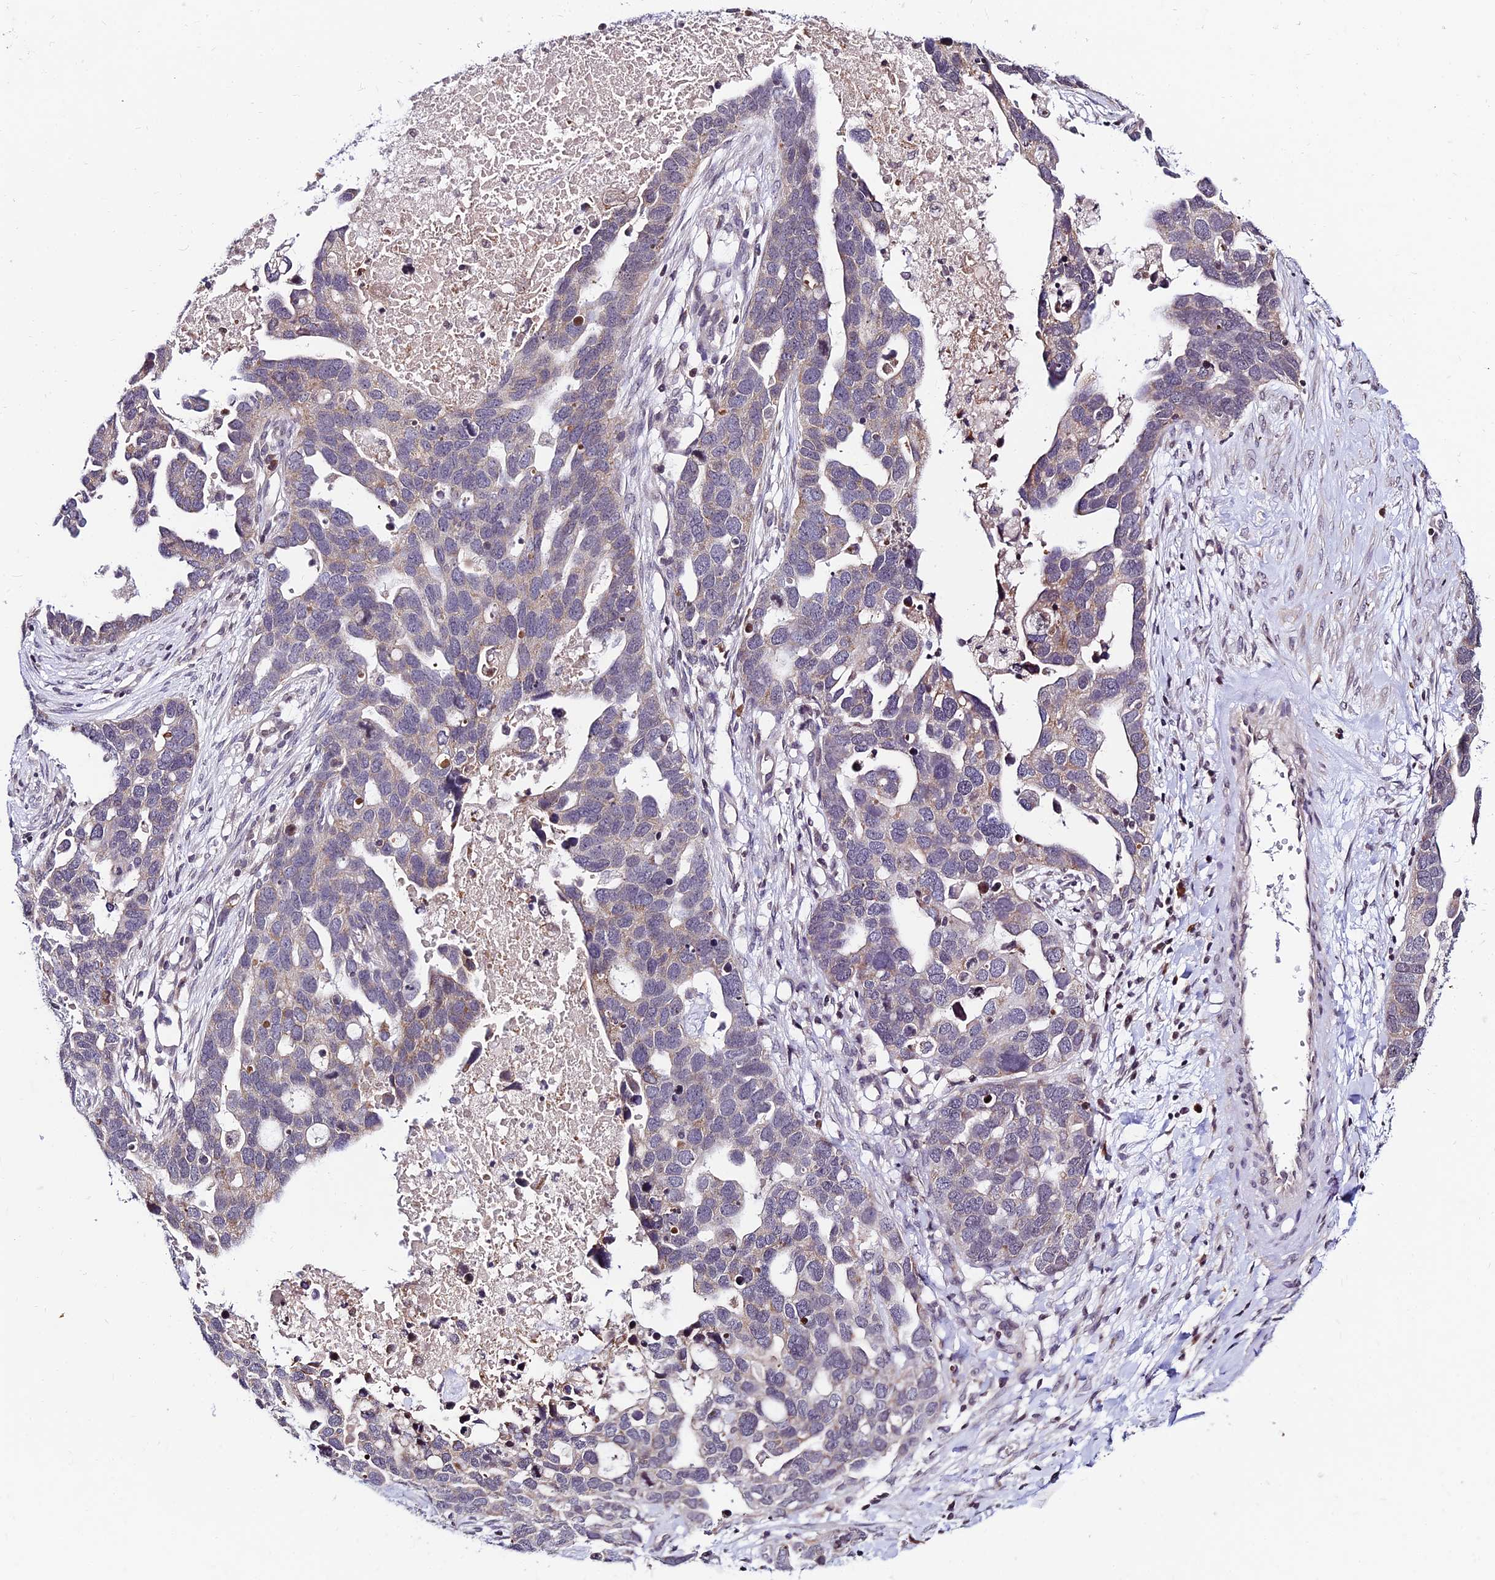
{"staining": {"intensity": "weak", "quantity": "<25%", "location": "cytoplasmic/membranous"}, "tissue": "ovarian cancer", "cell_type": "Tumor cells", "image_type": "cancer", "snomed": [{"axis": "morphology", "description": "Cystadenocarcinoma, serous, NOS"}, {"axis": "topography", "description": "Ovary"}], "caption": "The photomicrograph exhibits no staining of tumor cells in ovarian cancer.", "gene": "CDNF", "patient": {"sex": "female", "age": 54}}